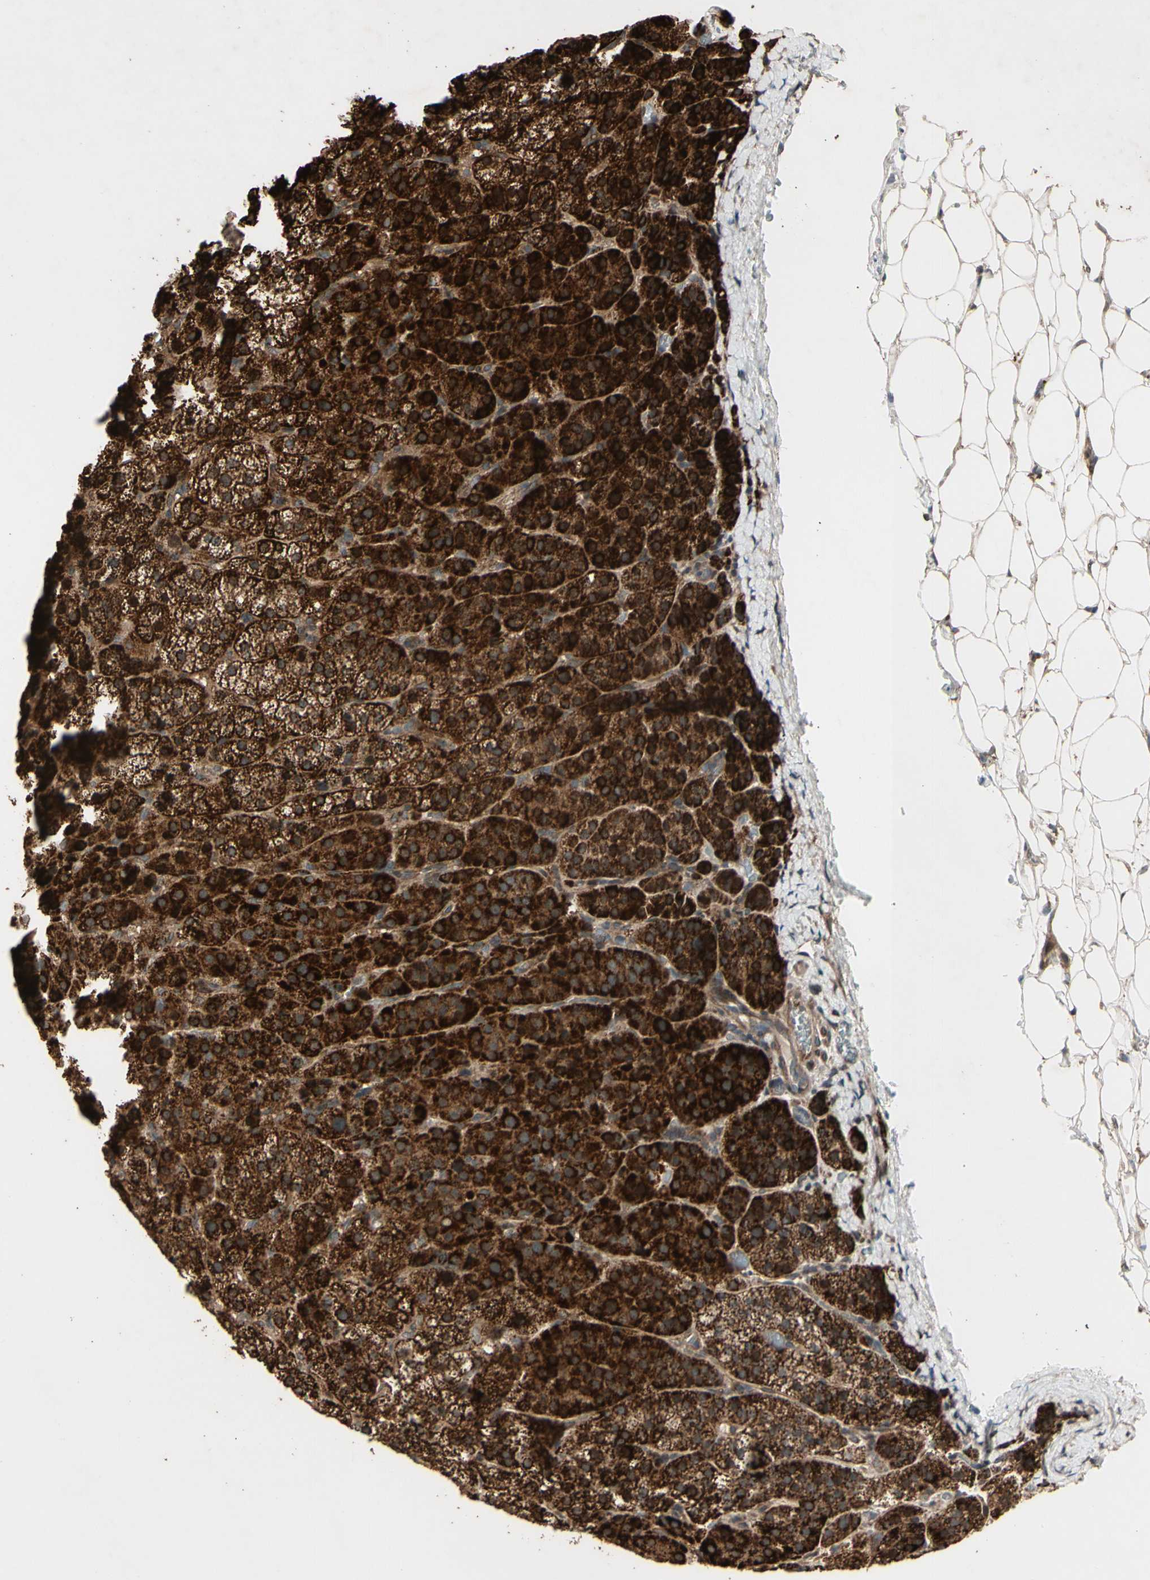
{"staining": {"intensity": "strong", "quantity": ">75%", "location": "cytoplasmic/membranous"}, "tissue": "adrenal gland", "cell_type": "Glandular cells", "image_type": "normal", "snomed": [{"axis": "morphology", "description": "Normal tissue, NOS"}, {"axis": "topography", "description": "Adrenal gland"}], "caption": "This photomicrograph demonstrates IHC staining of benign human adrenal gland, with high strong cytoplasmic/membranous positivity in about >75% of glandular cells.", "gene": "CSF1R", "patient": {"sex": "female", "age": 57}}